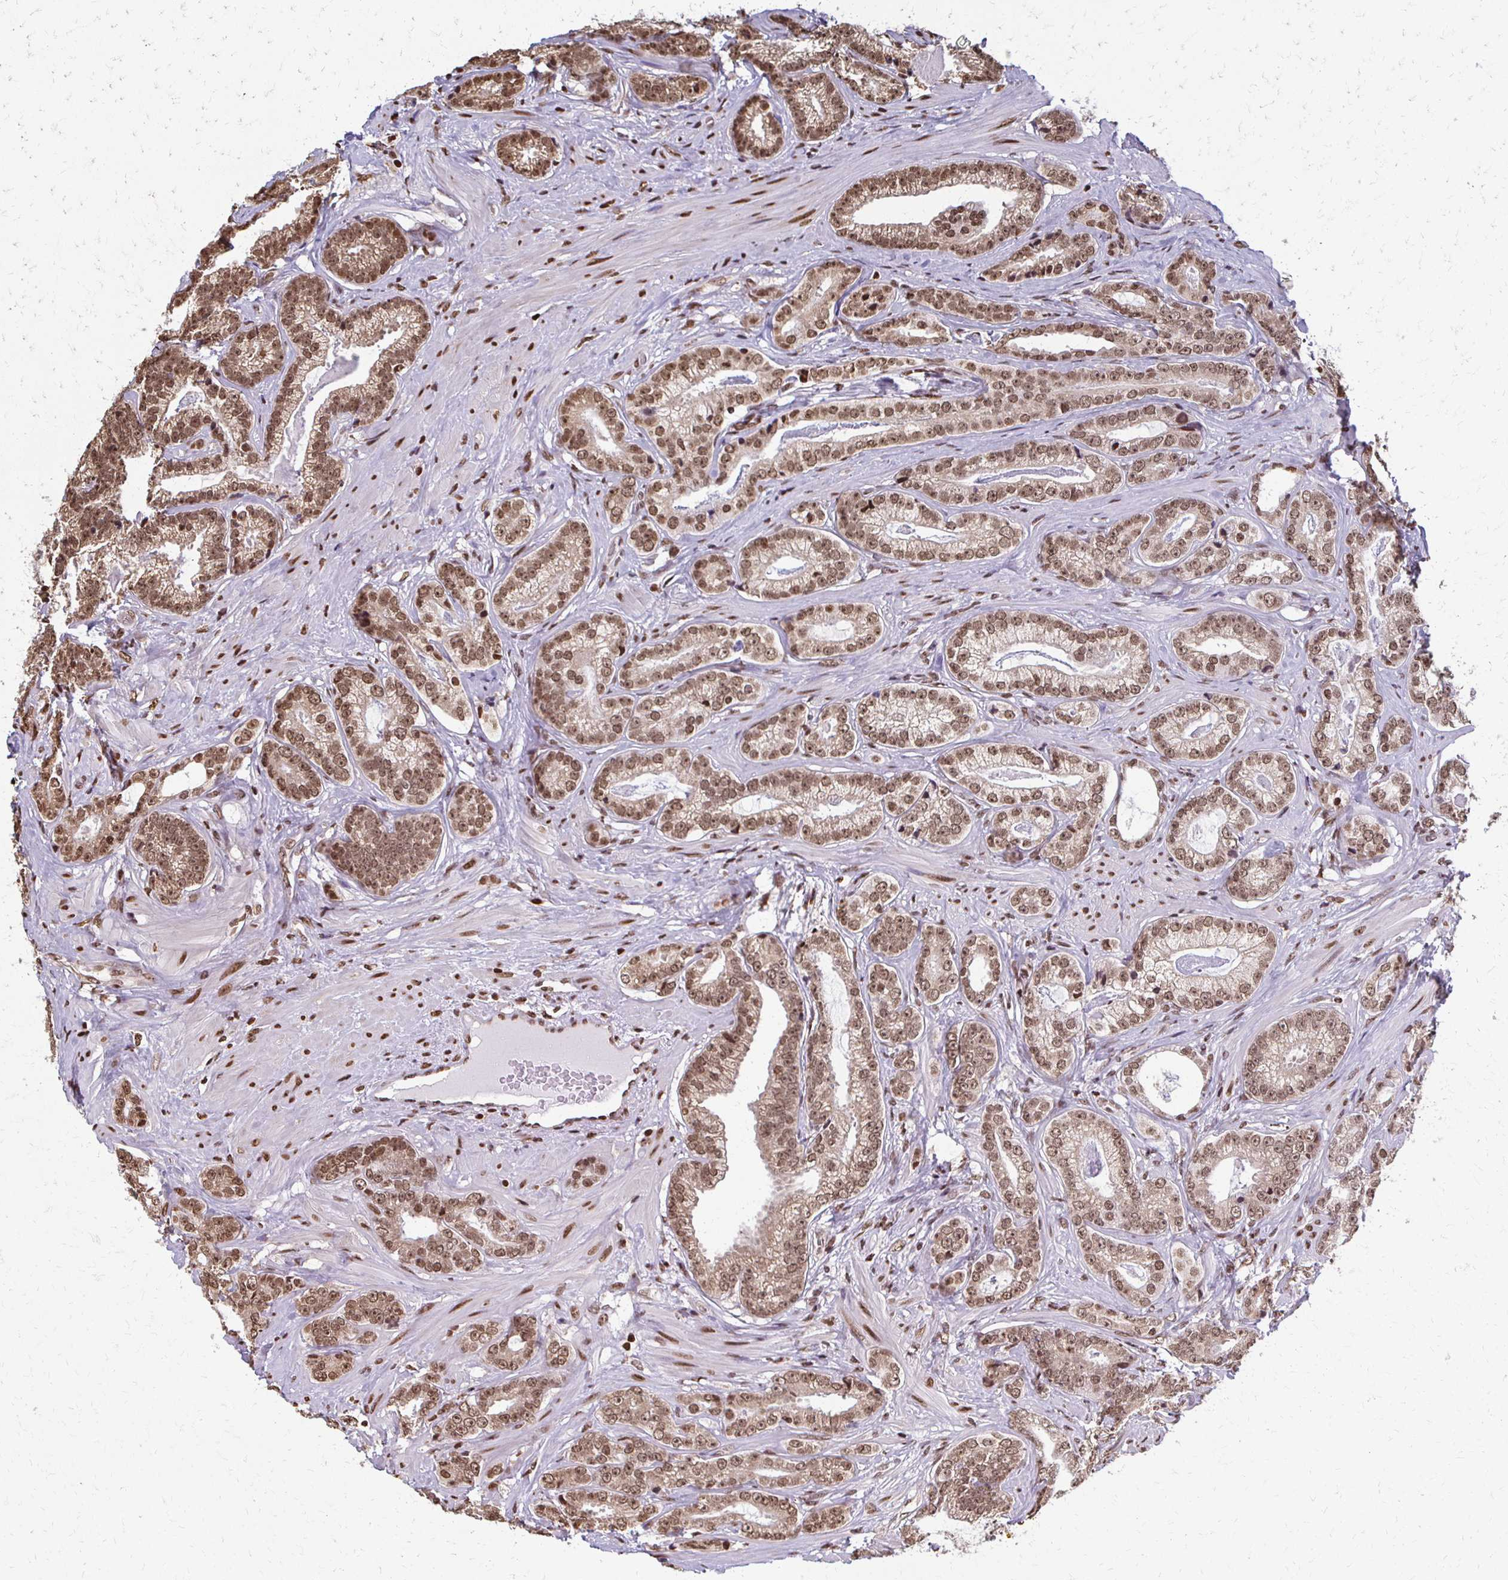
{"staining": {"intensity": "moderate", "quantity": ">75%", "location": "nuclear"}, "tissue": "prostate cancer", "cell_type": "Tumor cells", "image_type": "cancer", "snomed": [{"axis": "morphology", "description": "Adenocarcinoma, Low grade"}, {"axis": "topography", "description": "Prostate"}], "caption": "Immunohistochemical staining of human prostate cancer exhibits moderate nuclear protein staining in approximately >75% of tumor cells.", "gene": "HOXA9", "patient": {"sex": "male", "age": 61}}